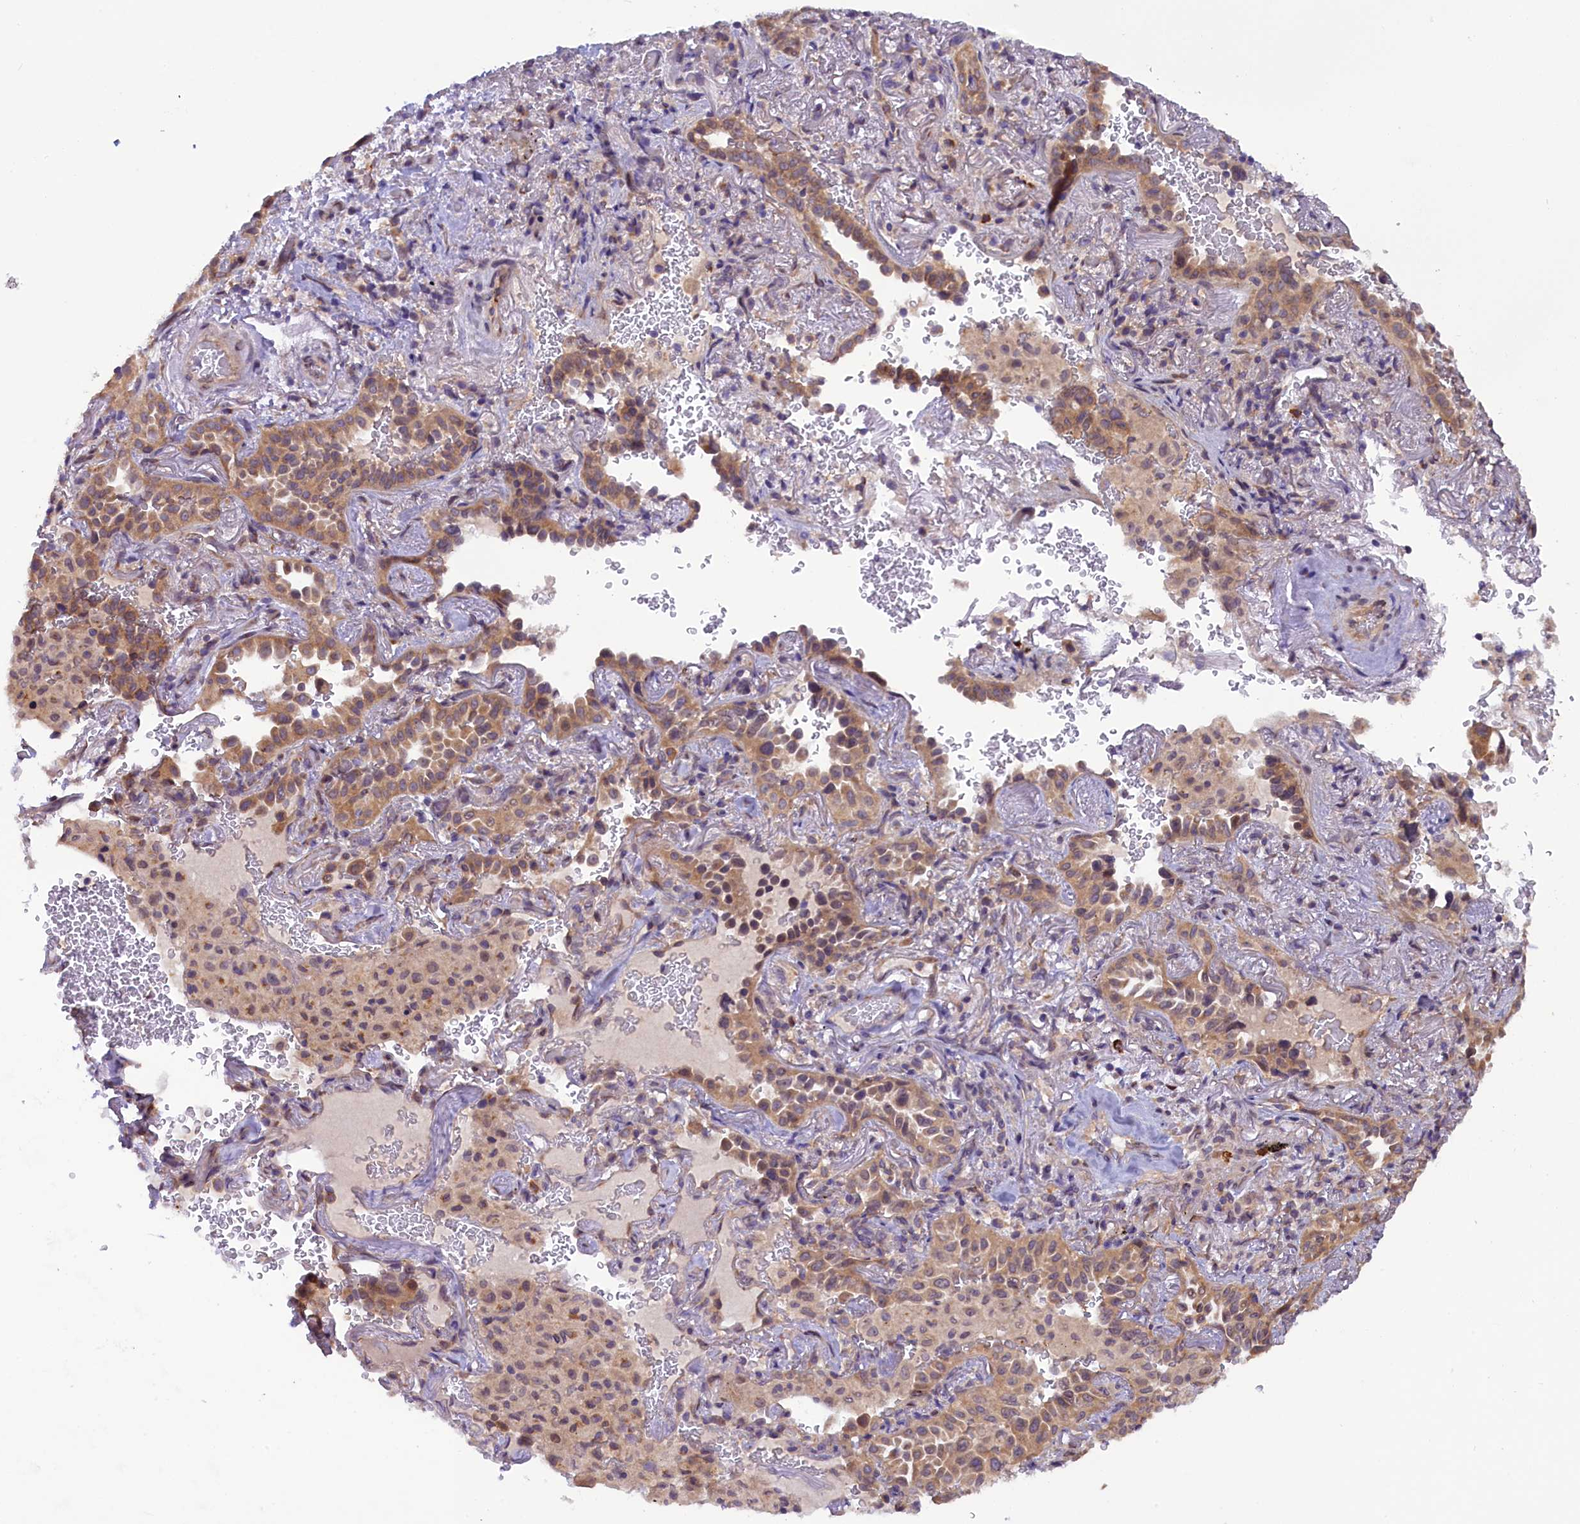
{"staining": {"intensity": "moderate", "quantity": ">75%", "location": "cytoplasmic/membranous"}, "tissue": "lung cancer", "cell_type": "Tumor cells", "image_type": "cancer", "snomed": [{"axis": "morphology", "description": "Adenocarcinoma, NOS"}, {"axis": "topography", "description": "Lung"}], "caption": "Tumor cells demonstrate medium levels of moderate cytoplasmic/membranous positivity in approximately >75% of cells in adenocarcinoma (lung).", "gene": "CCDC9B", "patient": {"sex": "female", "age": 69}}